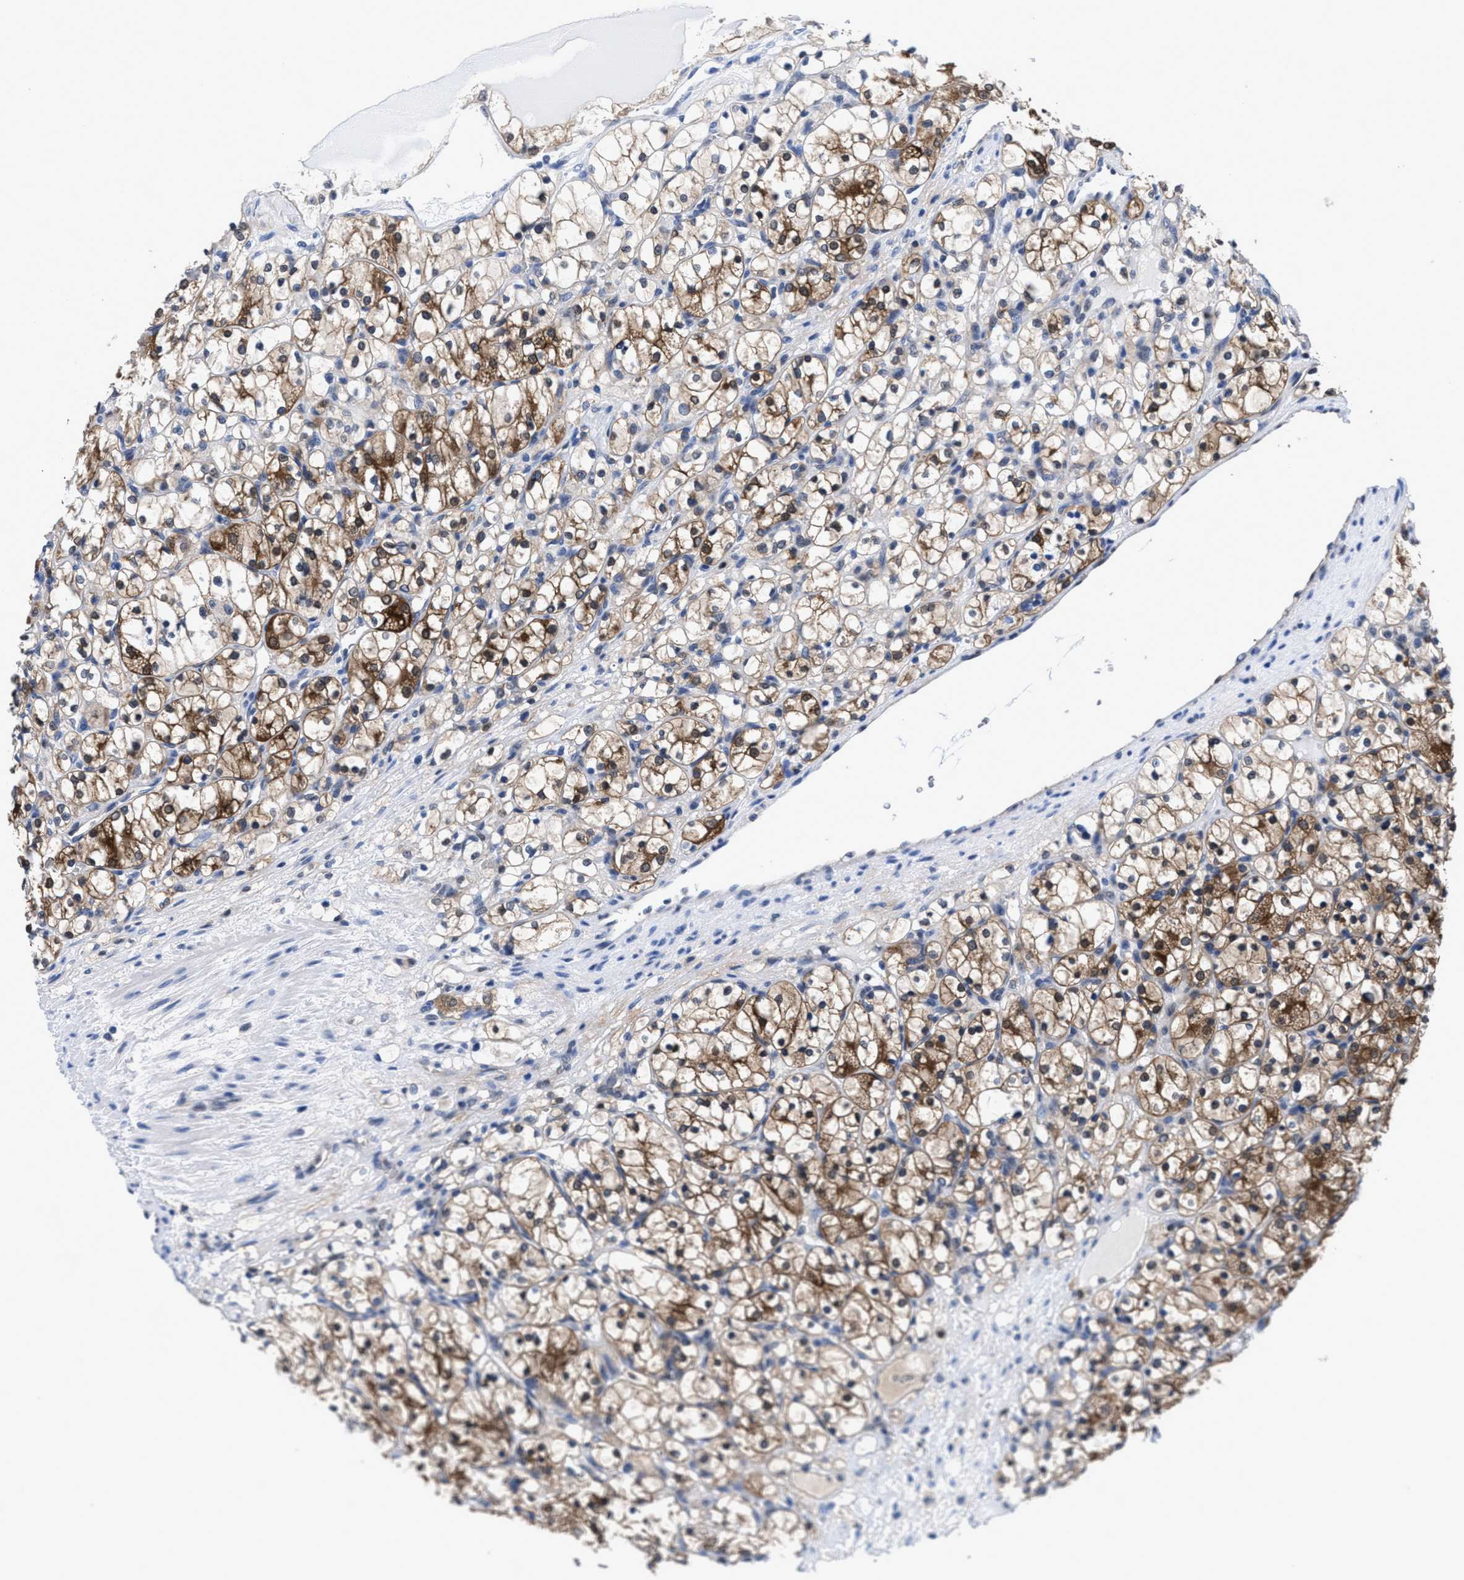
{"staining": {"intensity": "moderate", "quantity": ">75%", "location": "cytoplasmic/membranous"}, "tissue": "renal cancer", "cell_type": "Tumor cells", "image_type": "cancer", "snomed": [{"axis": "morphology", "description": "Adenocarcinoma, NOS"}, {"axis": "topography", "description": "Kidney"}], "caption": "Protein expression analysis of renal cancer displays moderate cytoplasmic/membranous positivity in about >75% of tumor cells.", "gene": "ACLY", "patient": {"sex": "female", "age": 69}}